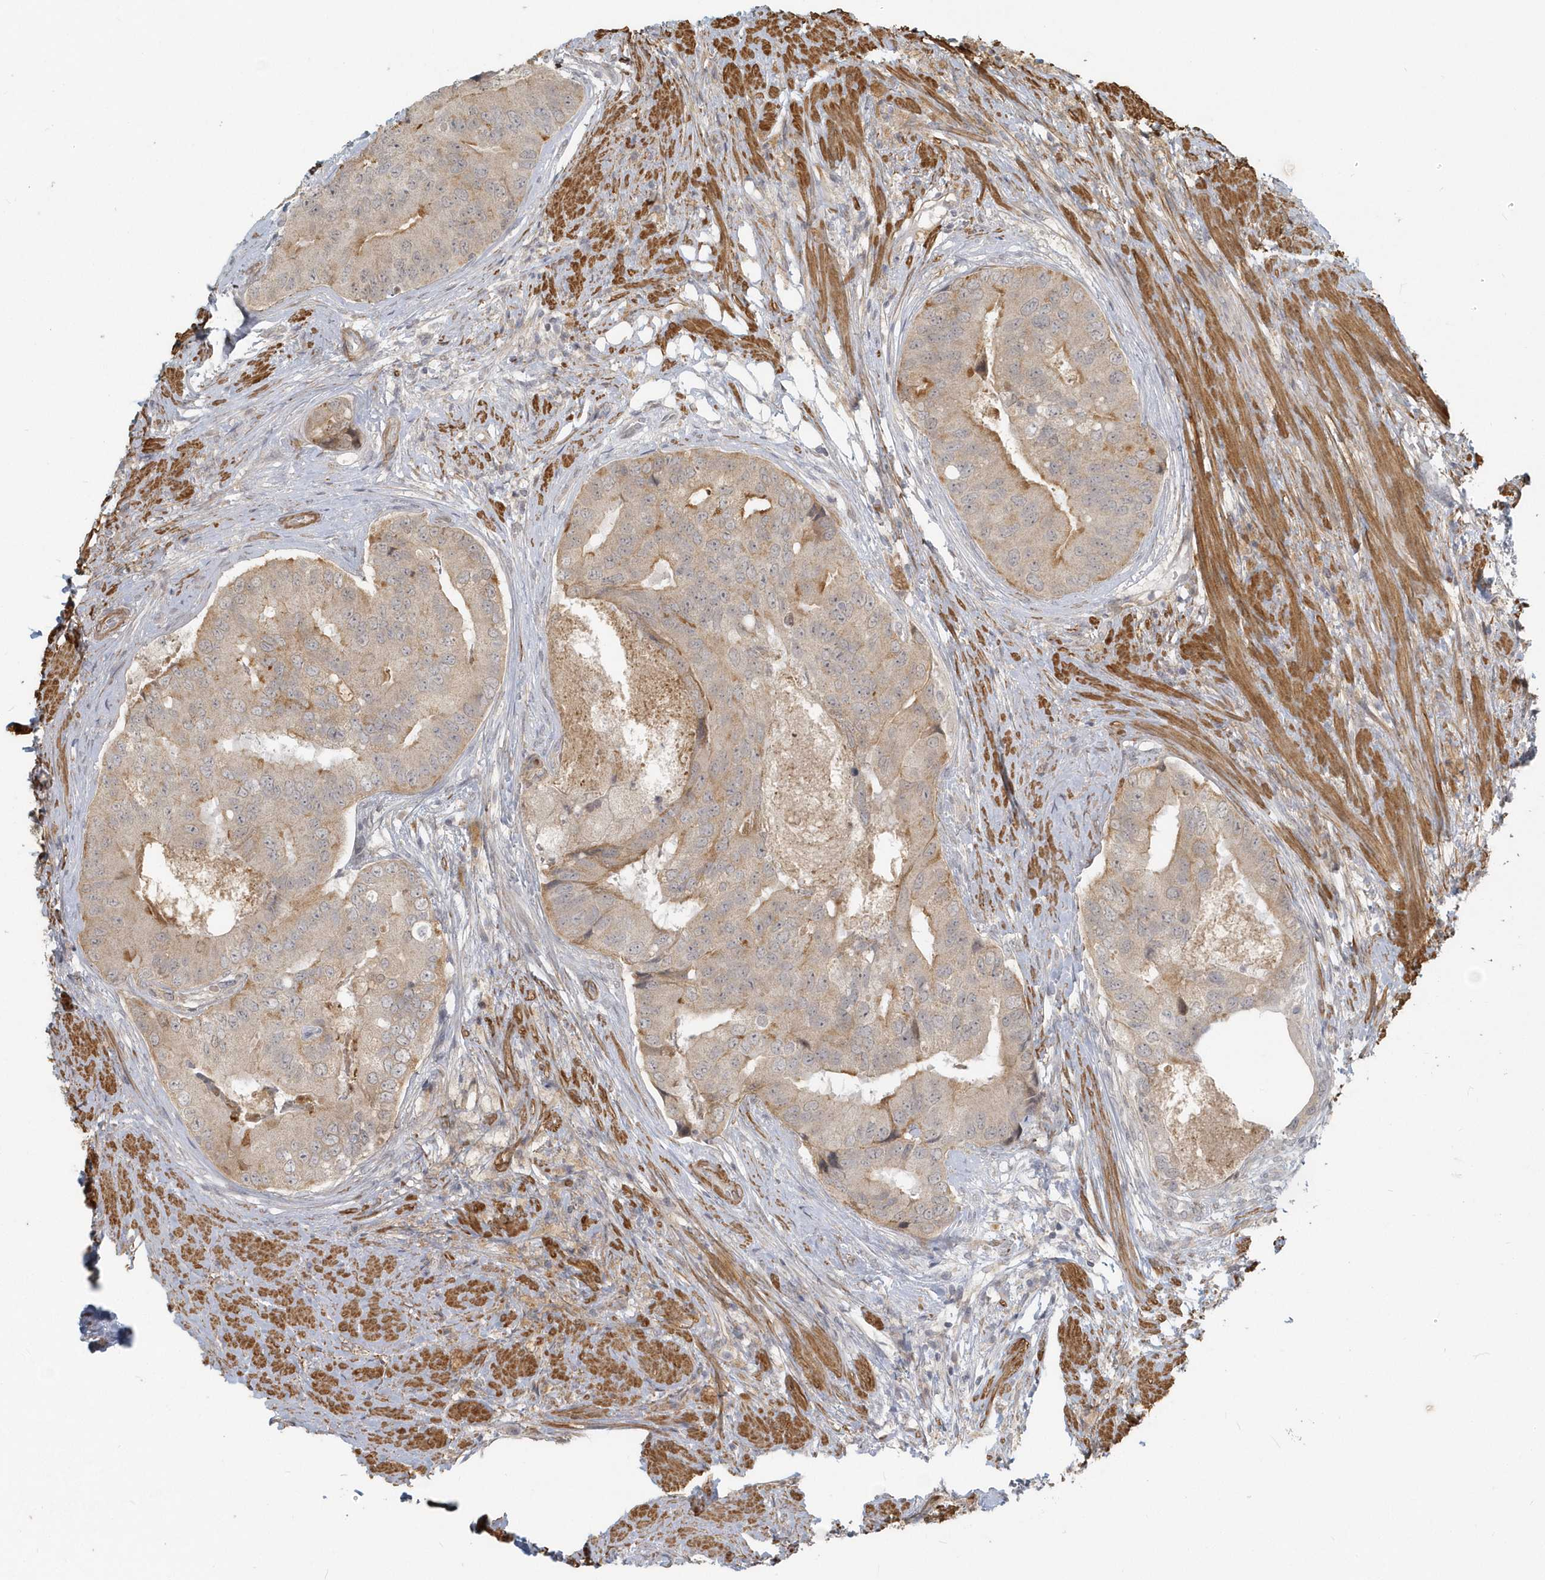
{"staining": {"intensity": "weak", "quantity": "25%-75%", "location": "cytoplasmic/membranous"}, "tissue": "prostate cancer", "cell_type": "Tumor cells", "image_type": "cancer", "snomed": [{"axis": "morphology", "description": "Adenocarcinoma, High grade"}, {"axis": "topography", "description": "Prostate"}], "caption": "High-power microscopy captured an IHC photomicrograph of prostate cancer (high-grade adenocarcinoma), revealing weak cytoplasmic/membranous expression in about 25%-75% of tumor cells.", "gene": "NAPB", "patient": {"sex": "male", "age": 70}}